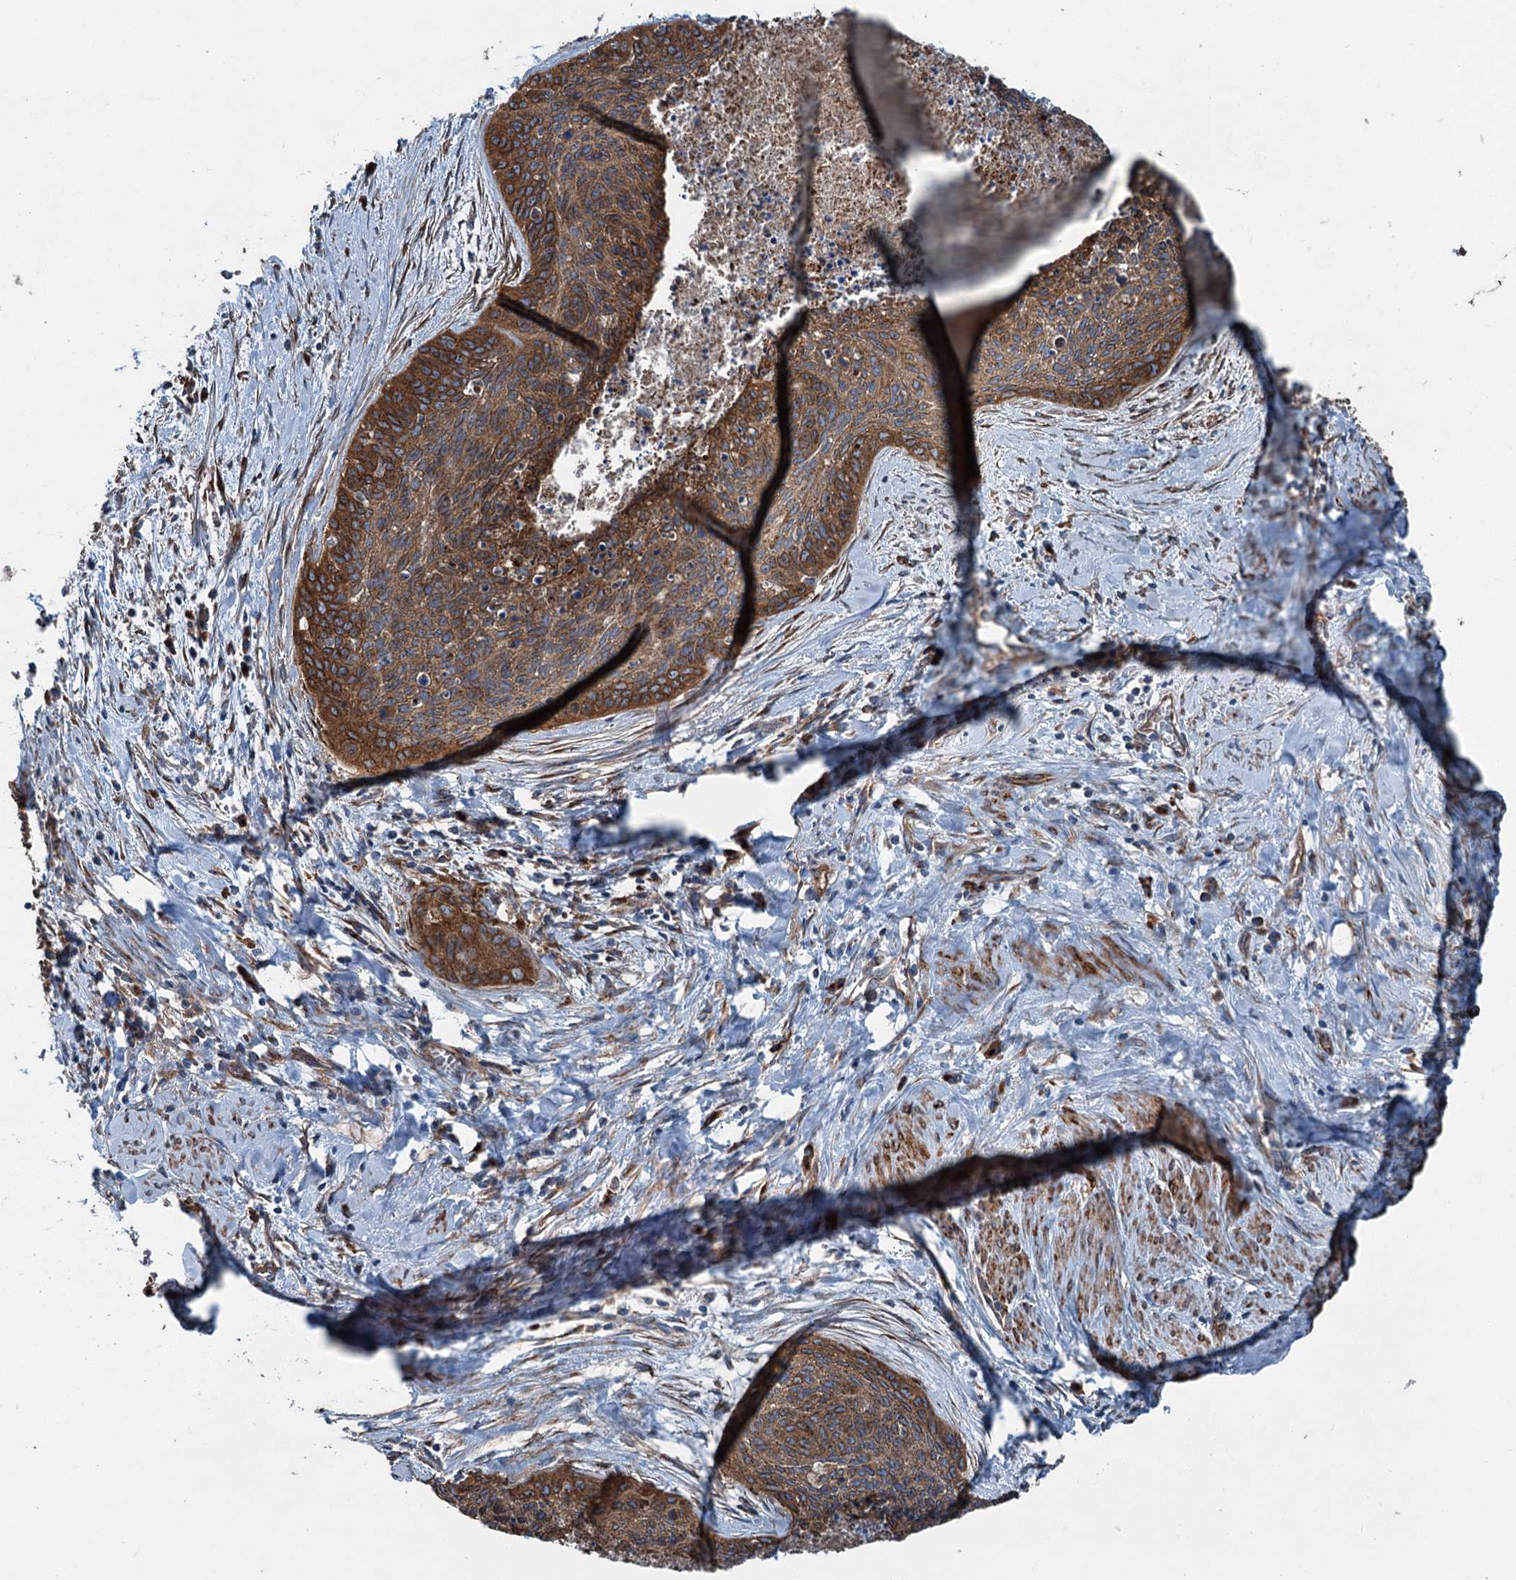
{"staining": {"intensity": "strong", "quantity": ">75%", "location": "cytoplasmic/membranous"}, "tissue": "cervical cancer", "cell_type": "Tumor cells", "image_type": "cancer", "snomed": [{"axis": "morphology", "description": "Squamous cell carcinoma, NOS"}, {"axis": "topography", "description": "Cervix"}], "caption": "Immunohistochemistry (IHC) photomicrograph of neoplastic tissue: human cervical cancer stained using IHC displays high levels of strong protein expression localized specifically in the cytoplasmic/membranous of tumor cells, appearing as a cytoplasmic/membranous brown color.", "gene": "CALCOCO1", "patient": {"sex": "female", "age": 55}}